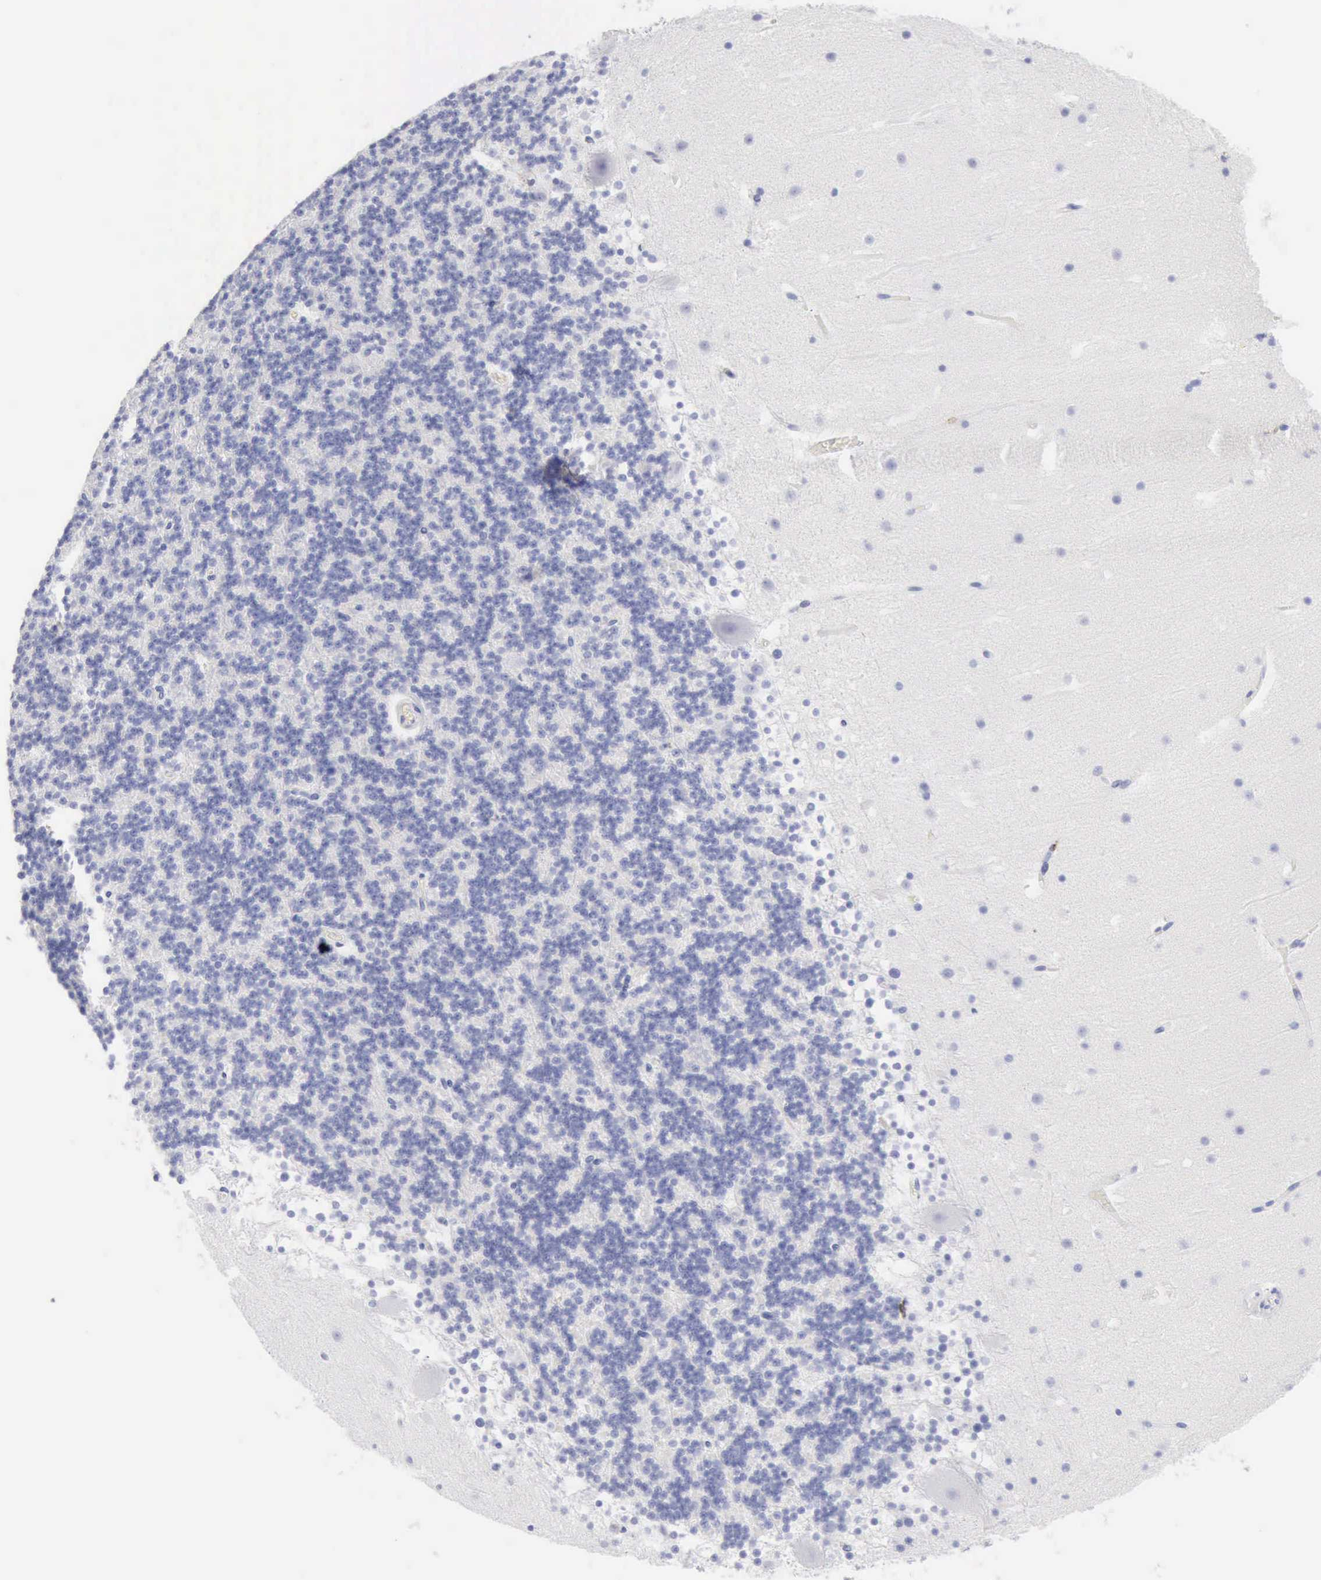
{"staining": {"intensity": "negative", "quantity": "none", "location": "none"}, "tissue": "cerebellum", "cell_type": "Cells in granular layer", "image_type": "normal", "snomed": [{"axis": "morphology", "description": "Normal tissue, NOS"}, {"axis": "topography", "description": "Cerebellum"}], "caption": "Human cerebellum stained for a protein using immunohistochemistry demonstrates no positivity in cells in granular layer.", "gene": "GZMB", "patient": {"sex": "male", "age": 45}}